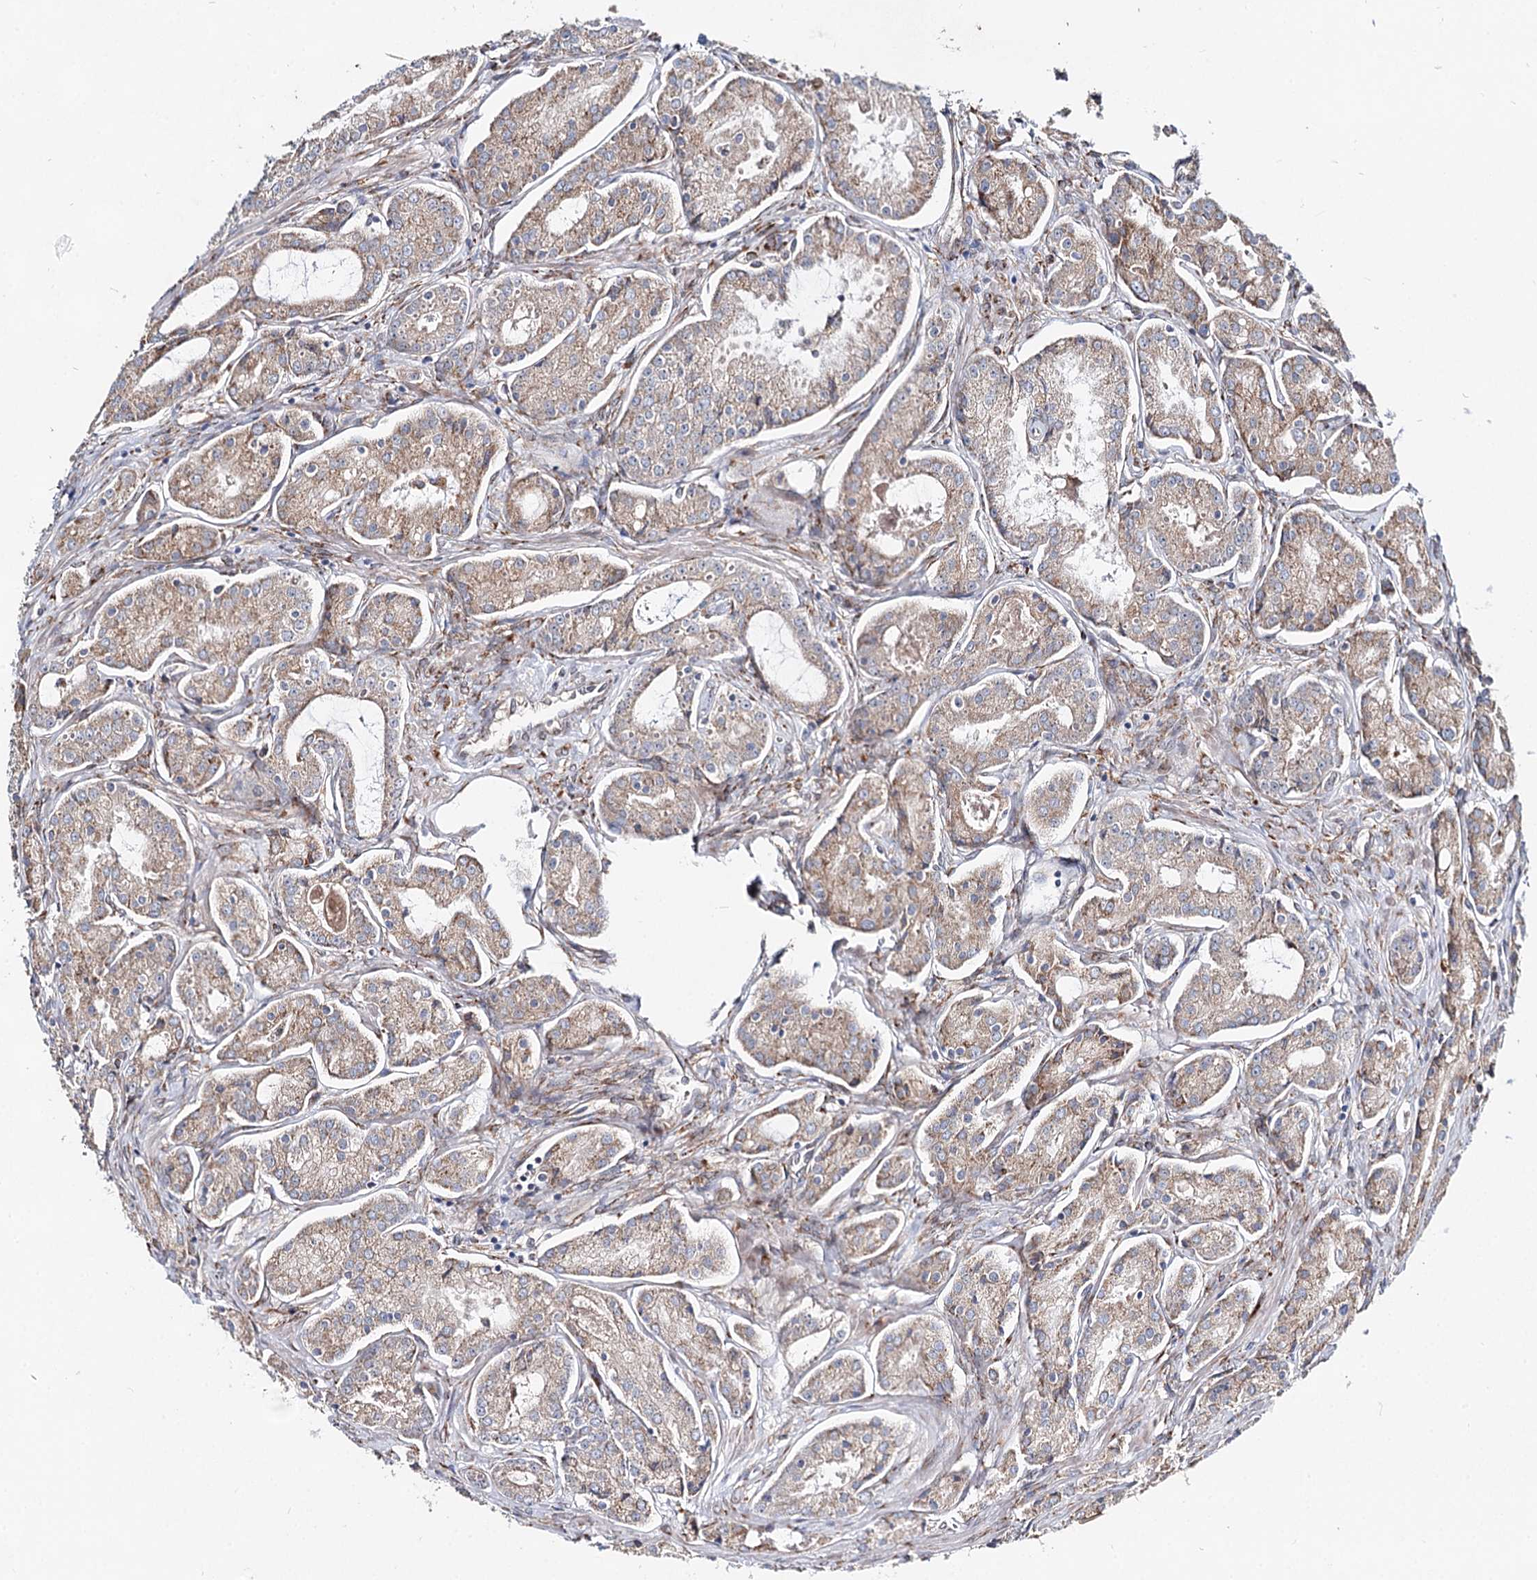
{"staining": {"intensity": "weak", "quantity": ">75%", "location": "cytoplasmic/membranous"}, "tissue": "prostate cancer", "cell_type": "Tumor cells", "image_type": "cancer", "snomed": [{"axis": "morphology", "description": "Adenocarcinoma, Low grade"}, {"axis": "topography", "description": "Prostate"}], "caption": "The photomicrograph demonstrates a brown stain indicating the presence of a protein in the cytoplasmic/membranous of tumor cells in adenocarcinoma (low-grade) (prostate).", "gene": "SPART", "patient": {"sex": "male", "age": 68}}